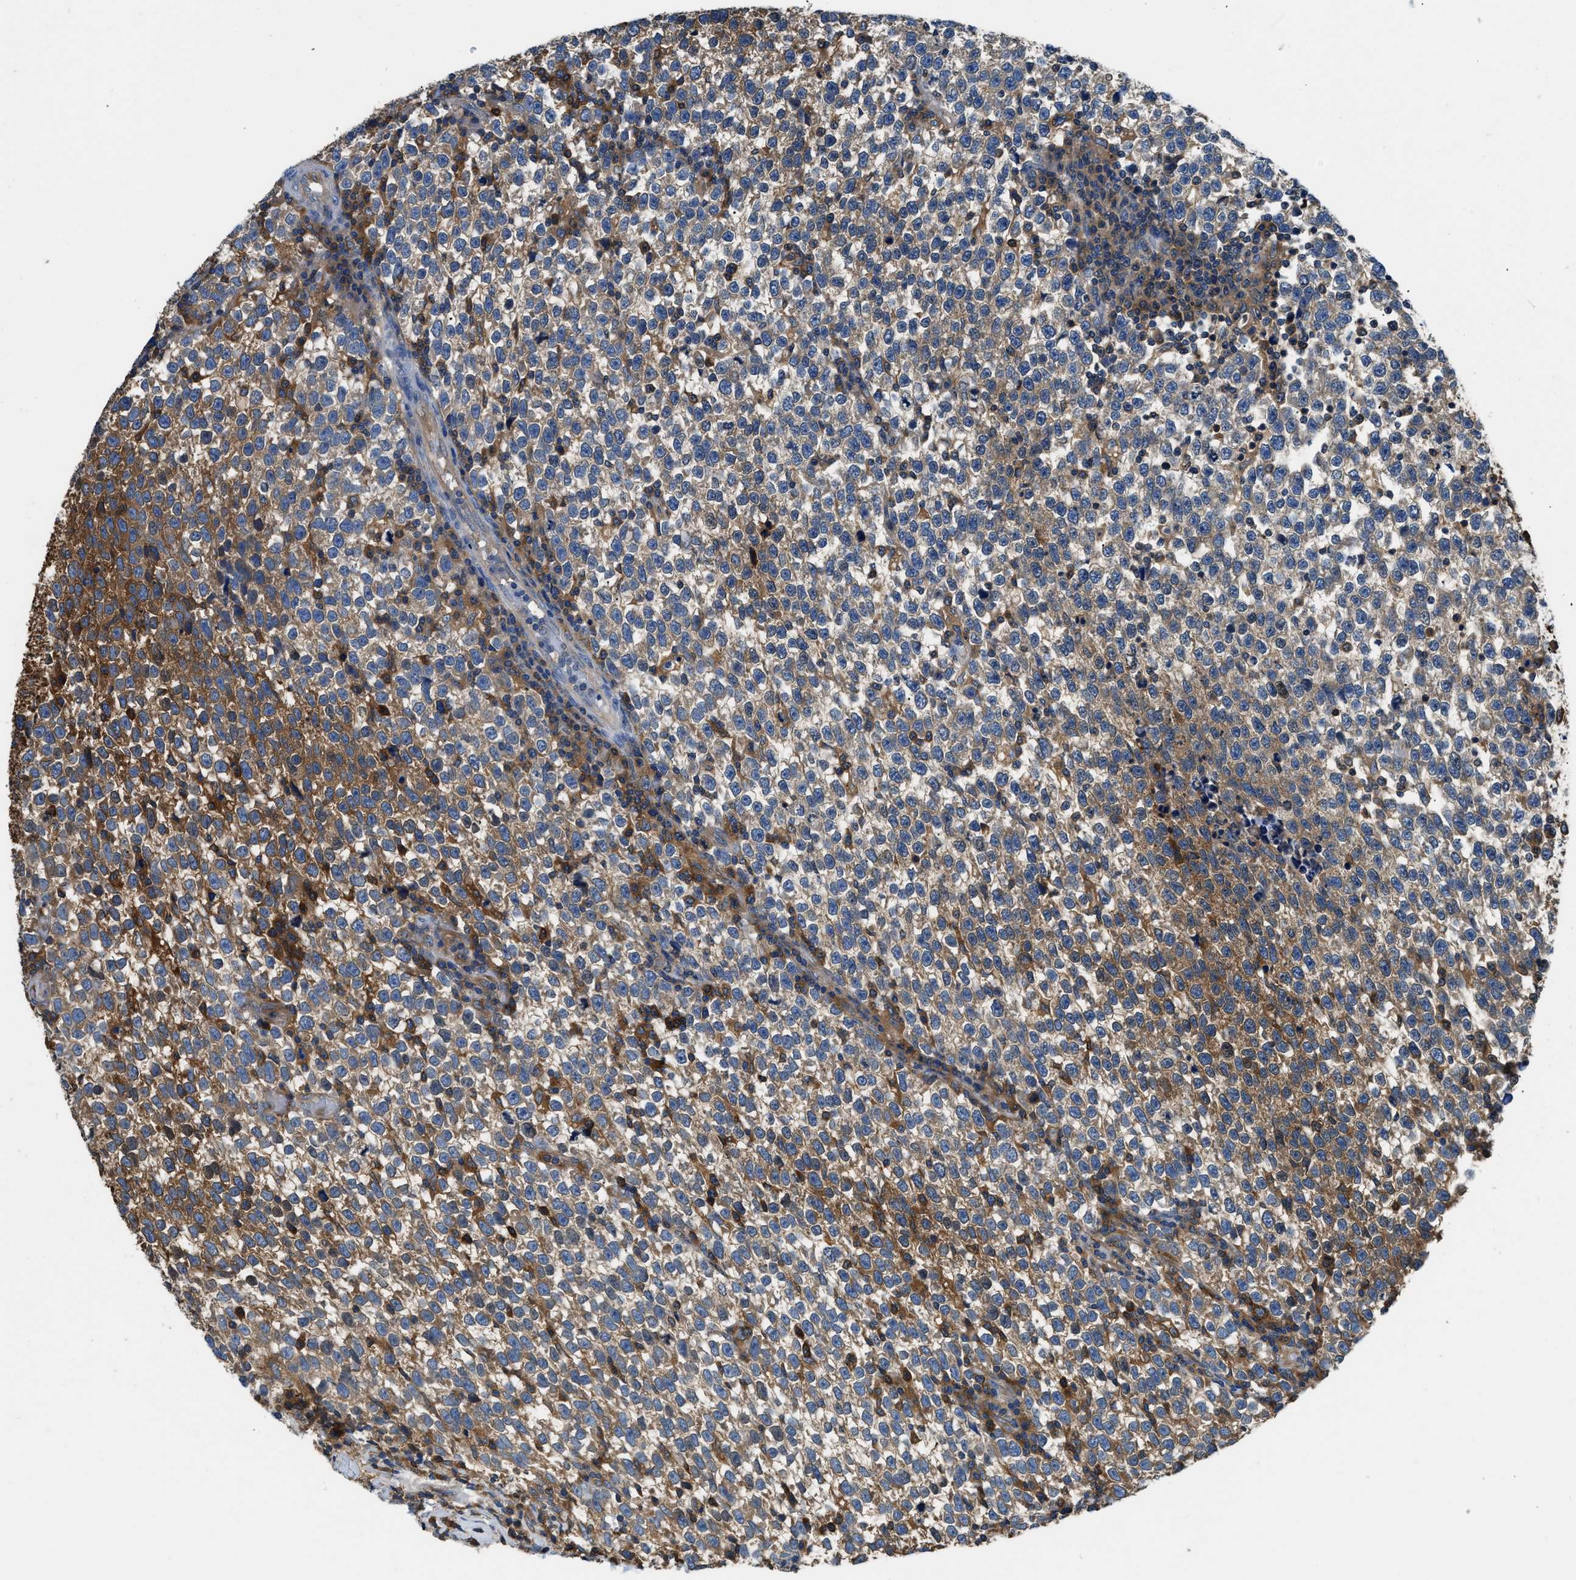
{"staining": {"intensity": "weak", "quantity": "25%-75%", "location": "cytoplasmic/membranous"}, "tissue": "testis cancer", "cell_type": "Tumor cells", "image_type": "cancer", "snomed": [{"axis": "morphology", "description": "Normal tissue, NOS"}, {"axis": "morphology", "description": "Seminoma, NOS"}, {"axis": "topography", "description": "Testis"}], "caption": "Human testis cancer stained with a protein marker exhibits weak staining in tumor cells.", "gene": "PKM", "patient": {"sex": "male", "age": 43}}